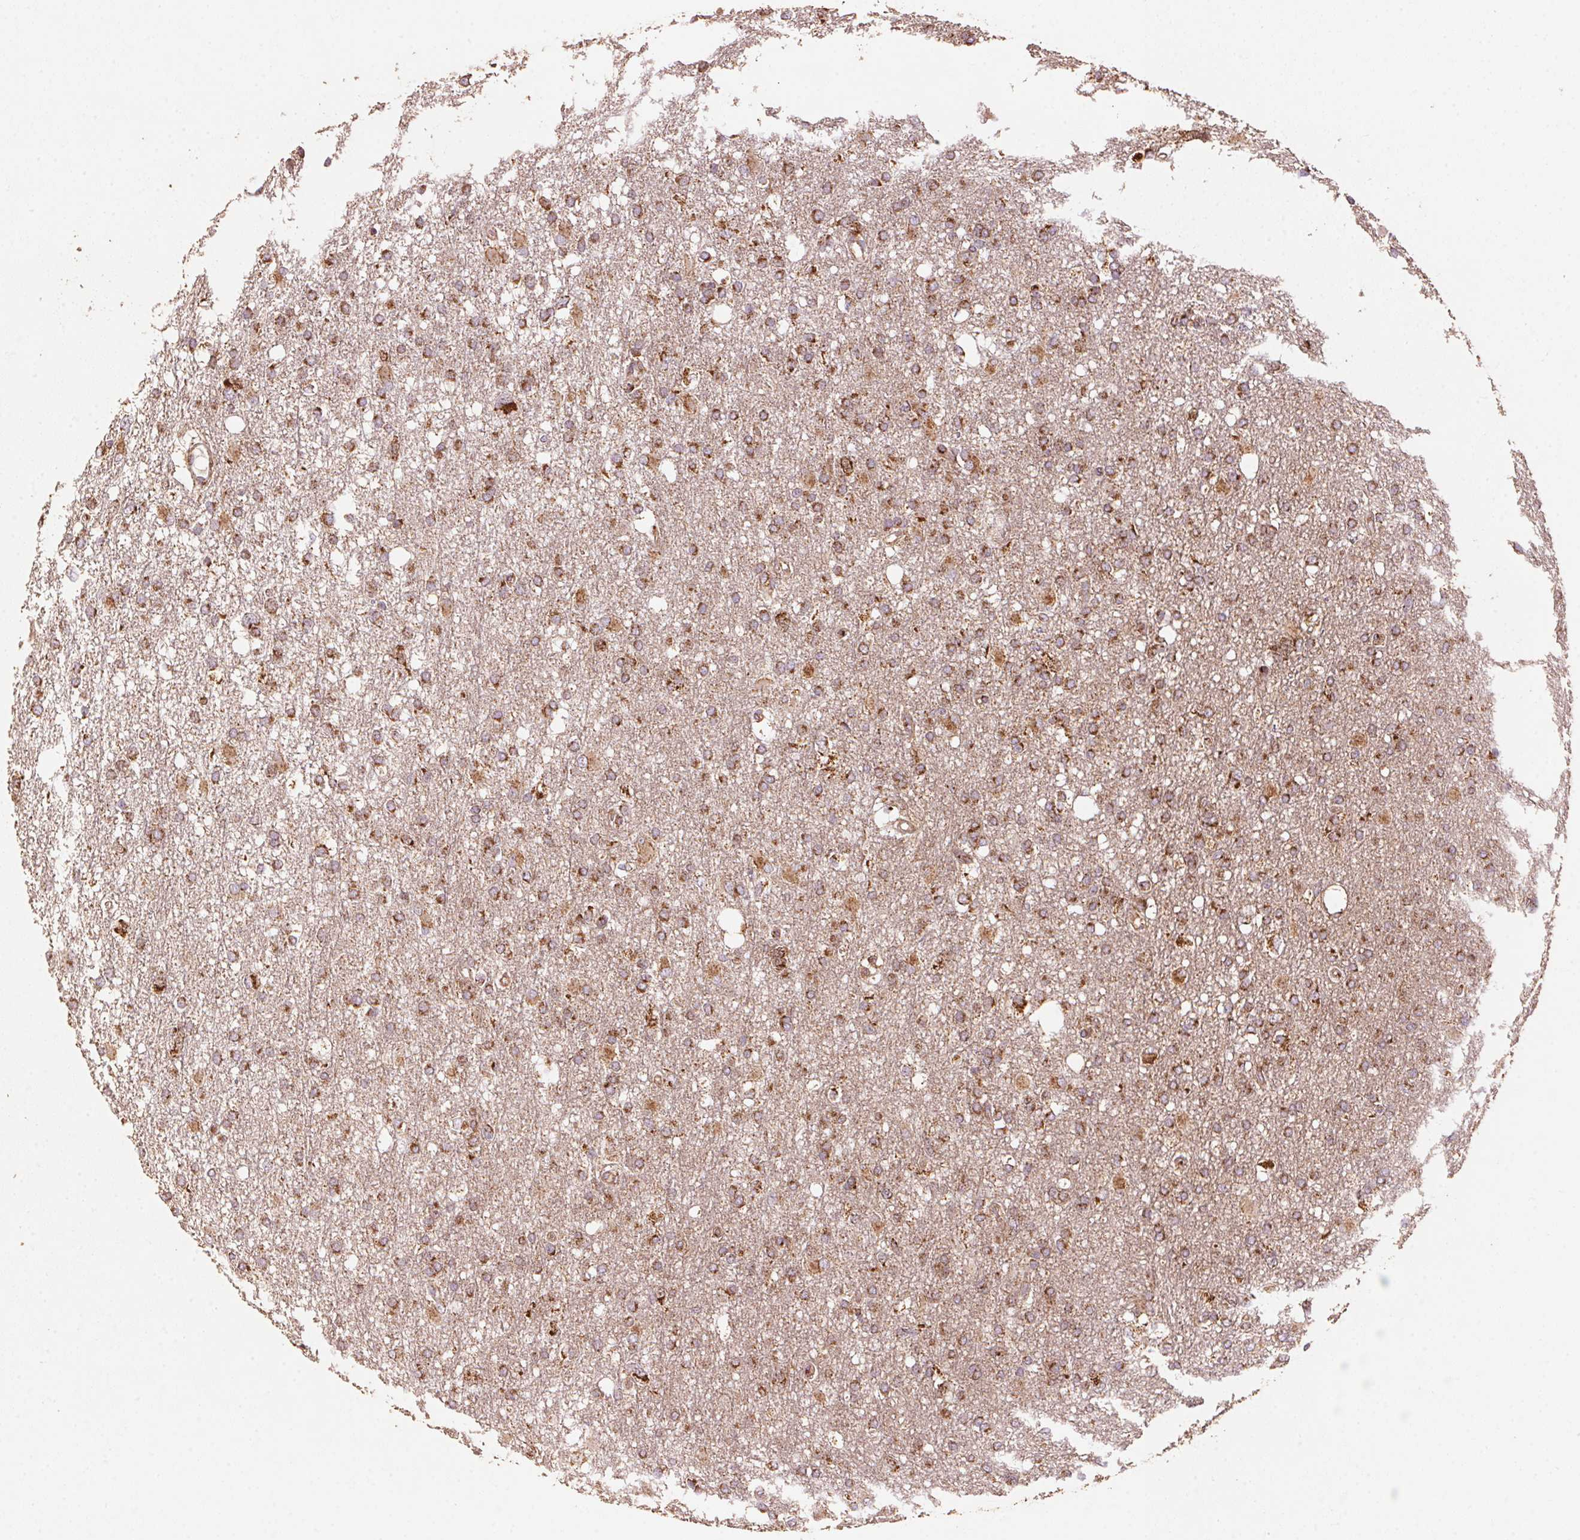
{"staining": {"intensity": "strong", "quantity": ">75%", "location": "cytoplasmic/membranous"}, "tissue": "glioma", "cell_type": "Tumor cells", "image_type": "cancer", "snomed": [{"axis": "morphology", "description": "Glioma, malignant, High grade"}, {"axis": "topography", "description": "Brain"}], "caption": "Human malignant high-grade glioma stained with a protein marker shows strong staining in tumor cells.", "gene": "TOMM70", "patient": {"sex": "male", "age": 61}}